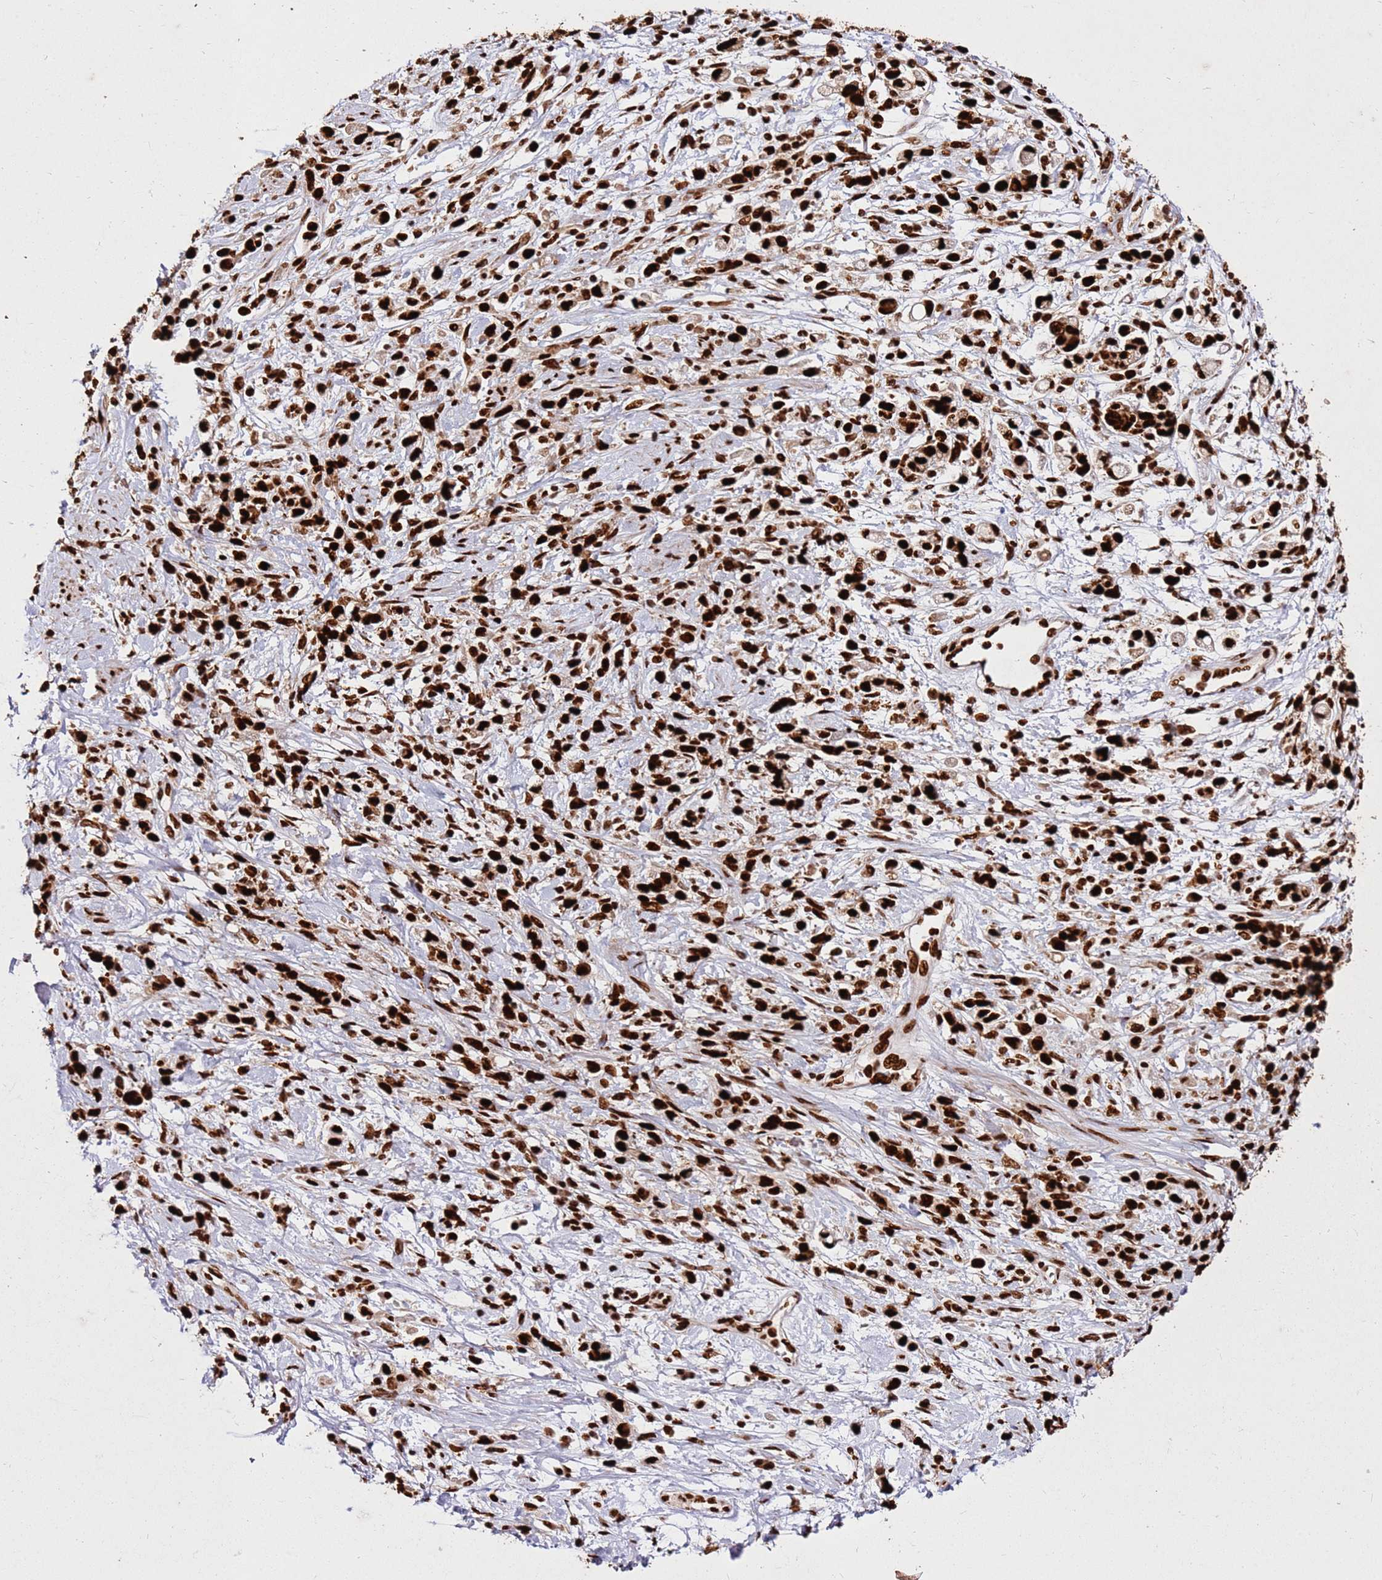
{"staining": {"intensity": "strong", "quantity": ">75%", "location": "nuclear"}, "tissue": "stomach cancer", "cell_type": "Tumor cells", "image_type": "cancer", "snomed": [{"axis": "morphology", "description": "Adenocarcinoma, NOS"}, {"axis": "topography", "description": "Stomach"}], "caption": "Stomach adenocarcinoma stained with a brown dye exhibits strong nuclear positive staining in about >75% of tumor cells.", "gene": "HNRNPAB", "patient": {"sex": "female", "age": 60}}